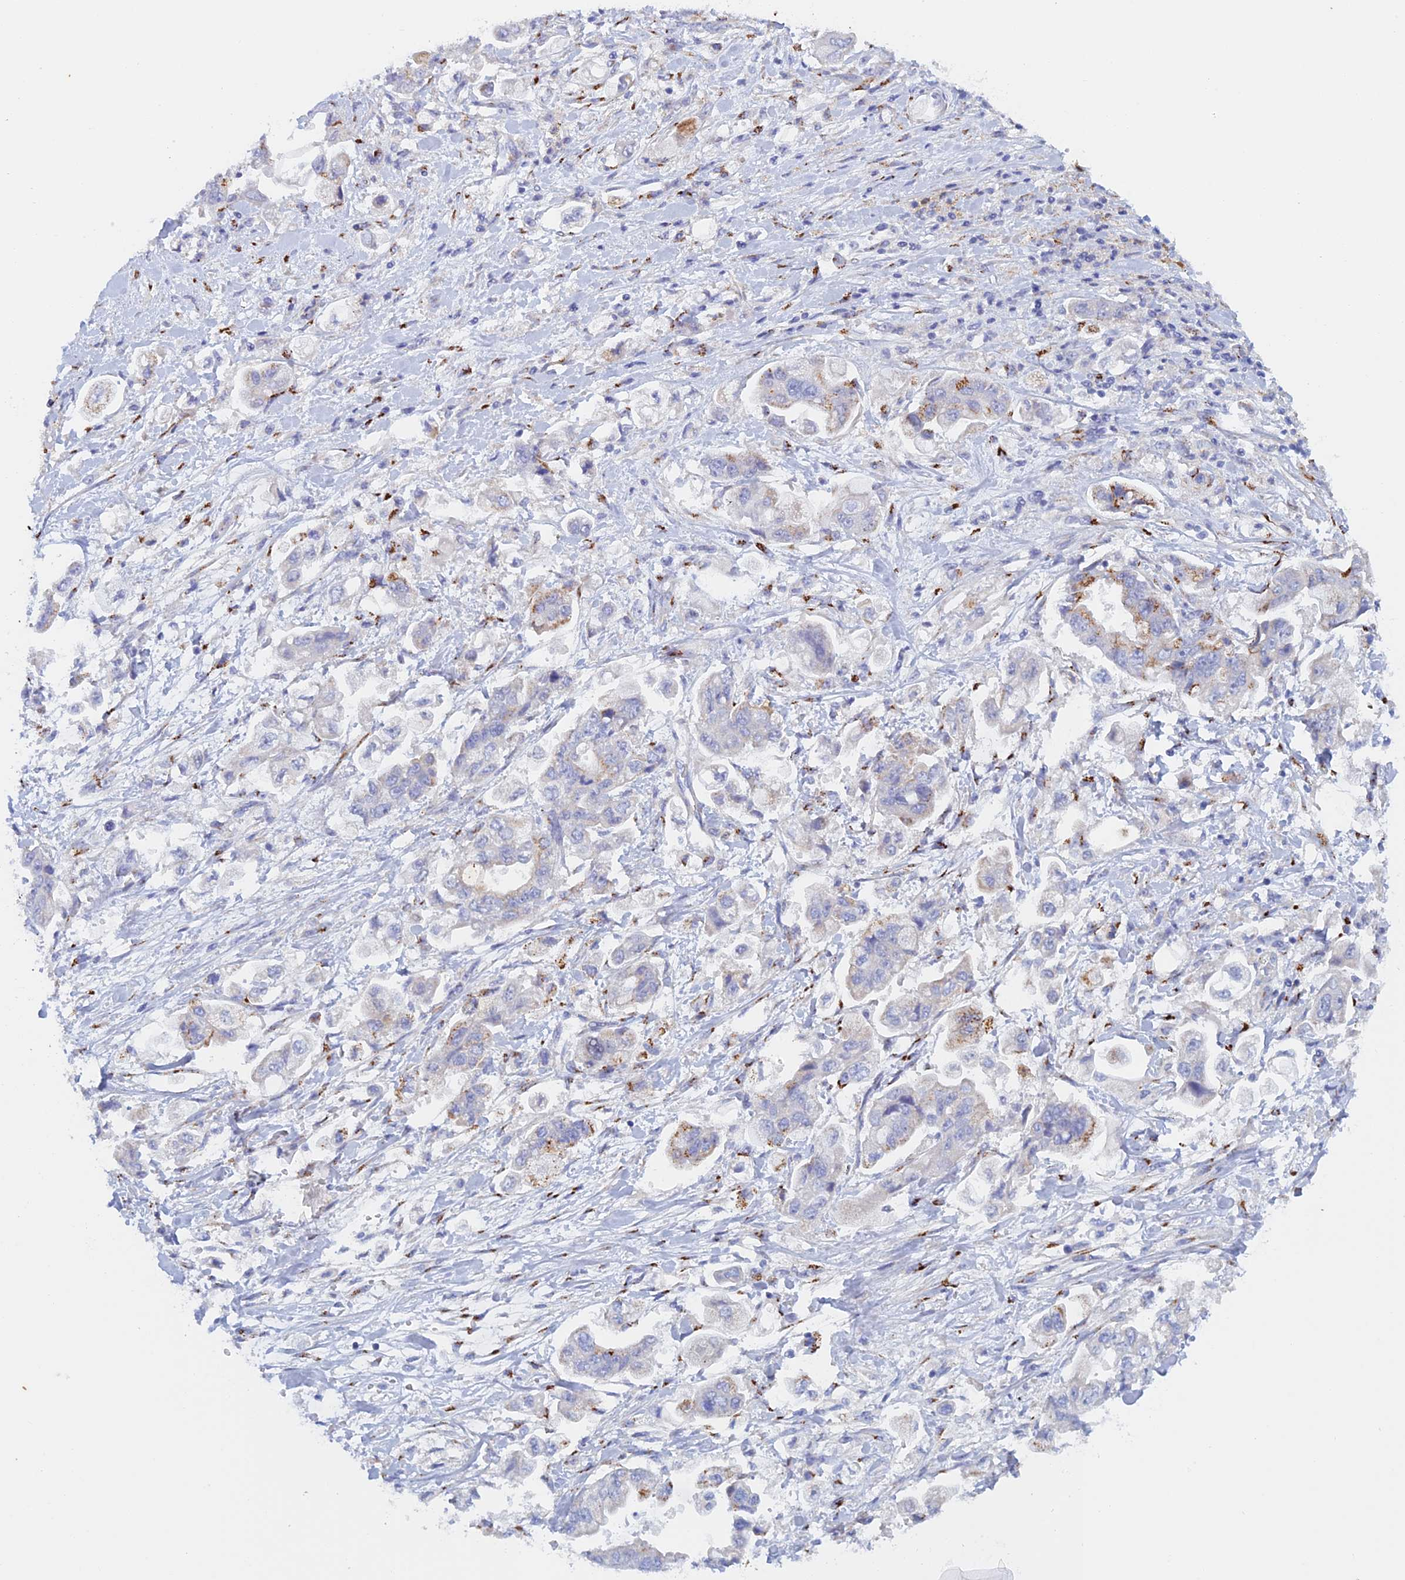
{"staining": {"intensity": "weak", "quantity": "<25%", "location": "cytoplasmic/membranous"}, "tissue": "stomach cancer", "cell_type": "Tumor cells", "image_type": "cancer", "snomed": [{"axis": "morphology", "description": "Adenocarcinoma, NOS"}, {"axis": "topography", "description": "Stomach"}], "caption": "This photomicrograph is of stomach cancer (adenocarcinoma) stained with immunohistochemistry (IHC) to label a protein in brown with the nuclei are counter-stained blue. There is no positivity in tumor cells.", "gene": "SLC24A3", "patient": {"sex": "male", "age": 62}}